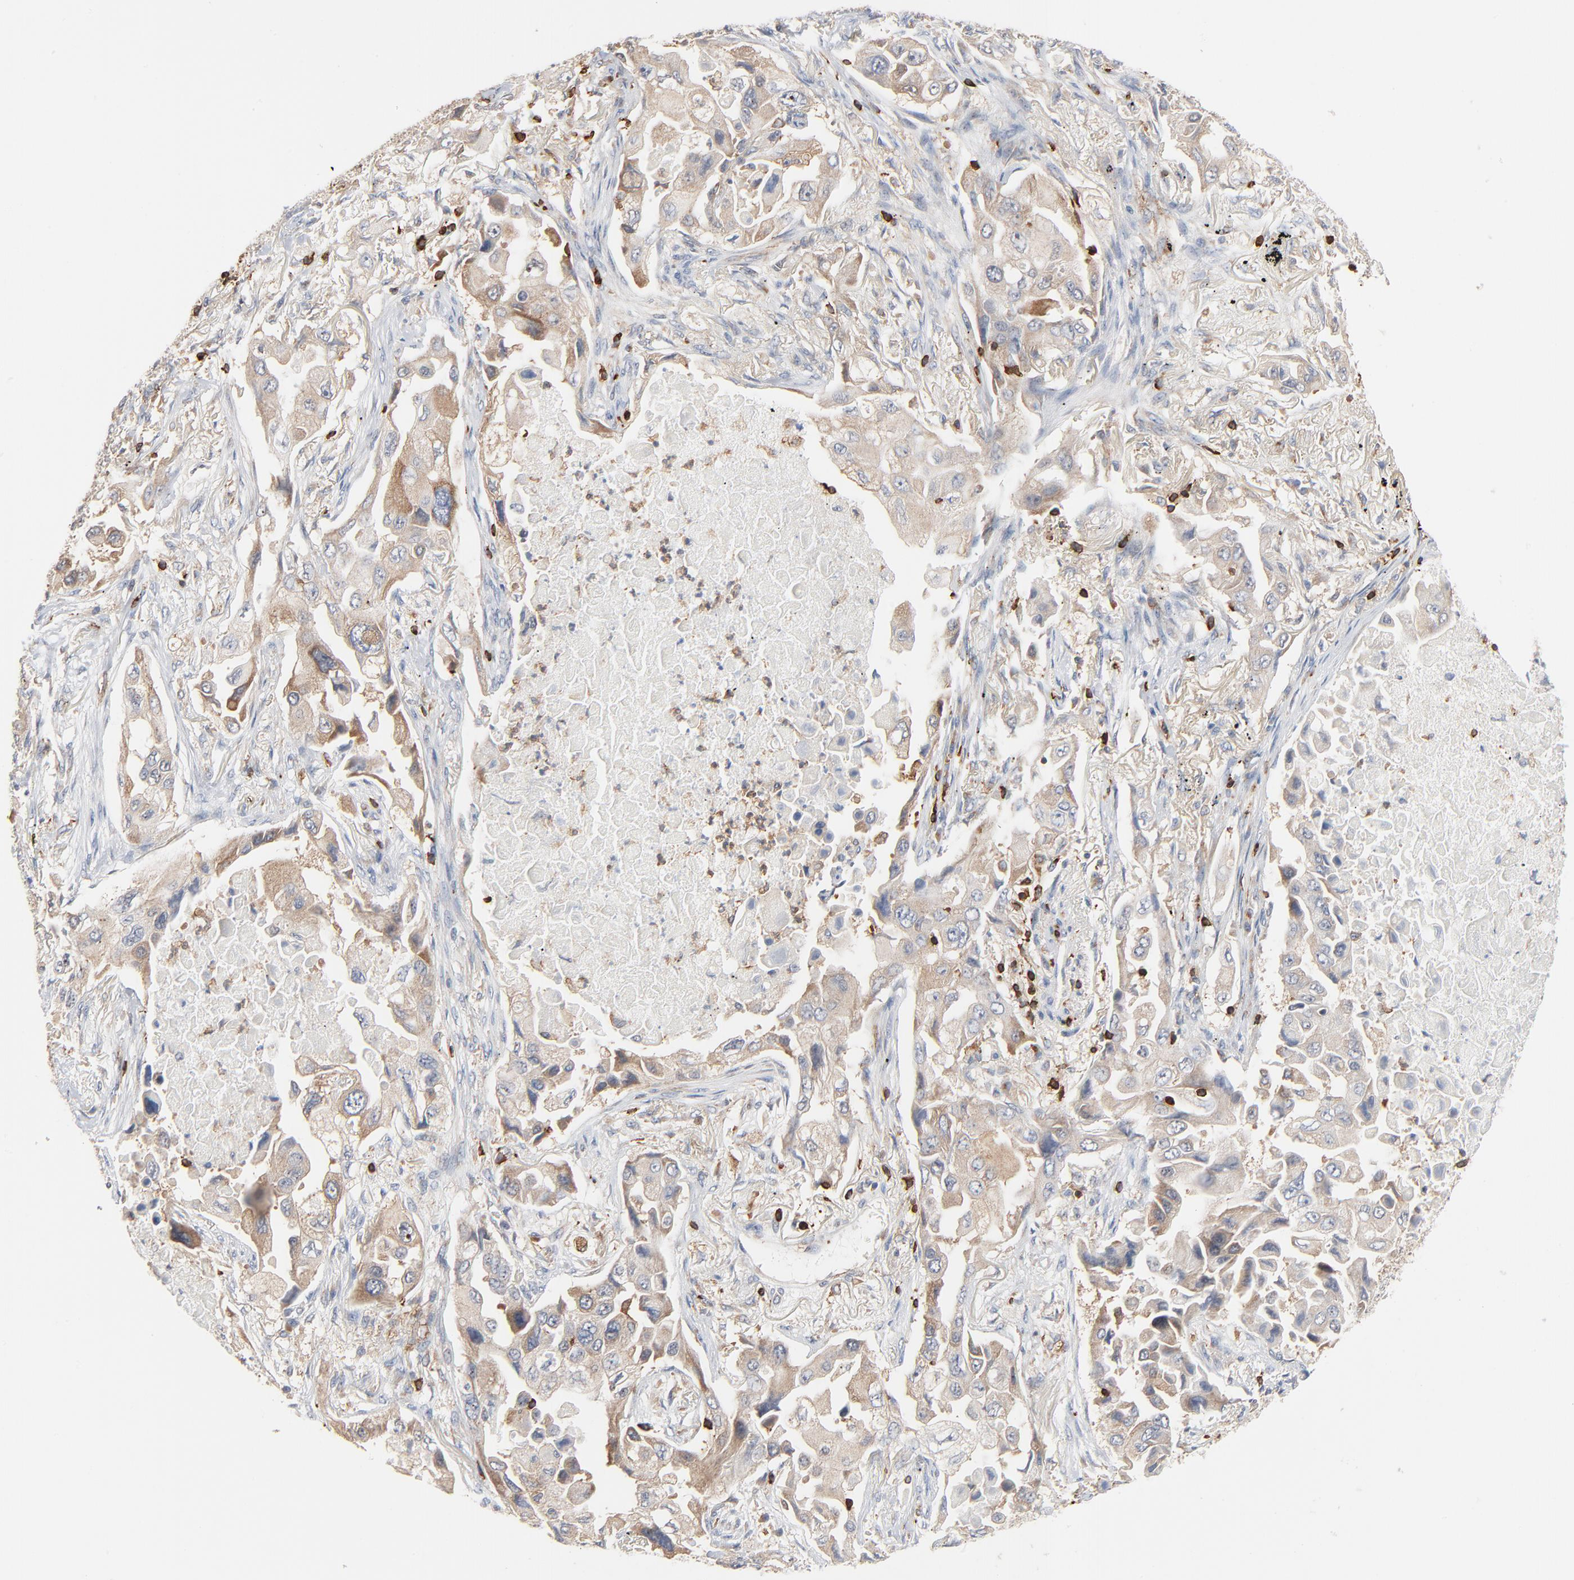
{"staining": {"intensity": "weak", "quantity": "25%-75%", "location": "cytoplasmic/membranous"}, "tissue": "lung cancer", "cell_type": "Tumor cells", "image_type": "cancer", "snomed": [{"axis": "morphology", "description": "Adenocarcinoma, NOS"}, {"axis": "topography", "description": "Lung"}], "caption": "Weak cytoplasmic/membranous protein positivity is present in approximately 25%-75% of tumor cells in adenocarcinoma (lung).", "gene": "SH3KBP1", "patient": {"sex": "female", "age": 65}}